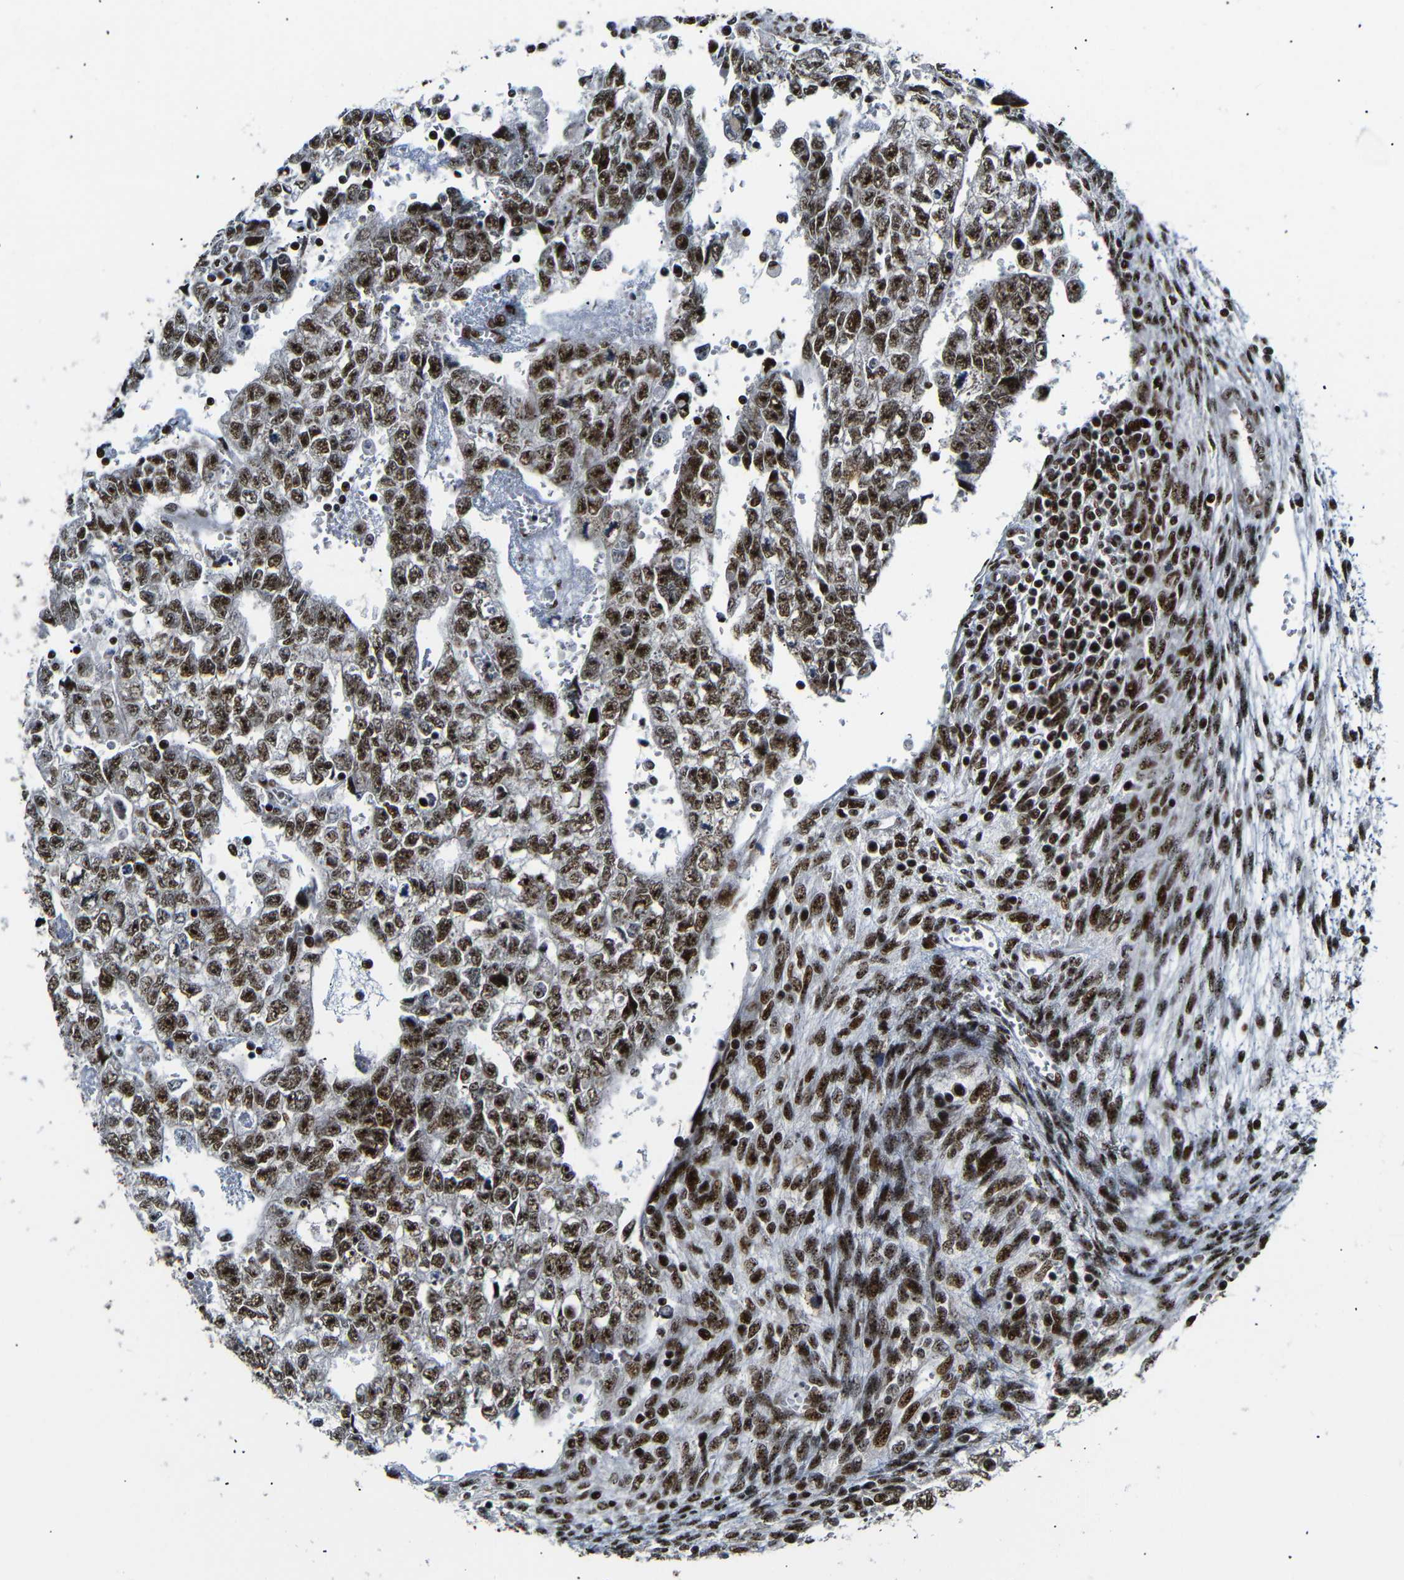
{"staining": {"intensity": "strong", "quantity": ">75%", "location": "nuclear"}, "tissue": "testis cancer", "cell_type": "Tumor cells", "image_type": "cancer", "snomed": [{"axis": "morphology", "description": "Seminoma, NOS"}, {"axis": "morphology", "description": "Carcinoma, Embryonal, NOS"}, {"axis": "topography", "description": "Testis"}], "caption": "Protein staining of testis seminoma tissue reveals strong nuclear expression in about >75% of tumor cells. (Stains: DAB in brown, nuclei in blue, Microscopy: brightfield microscopy at high magnification).", "gene": "SETDB2", "patient": {"sex": "male", "age": 38}}